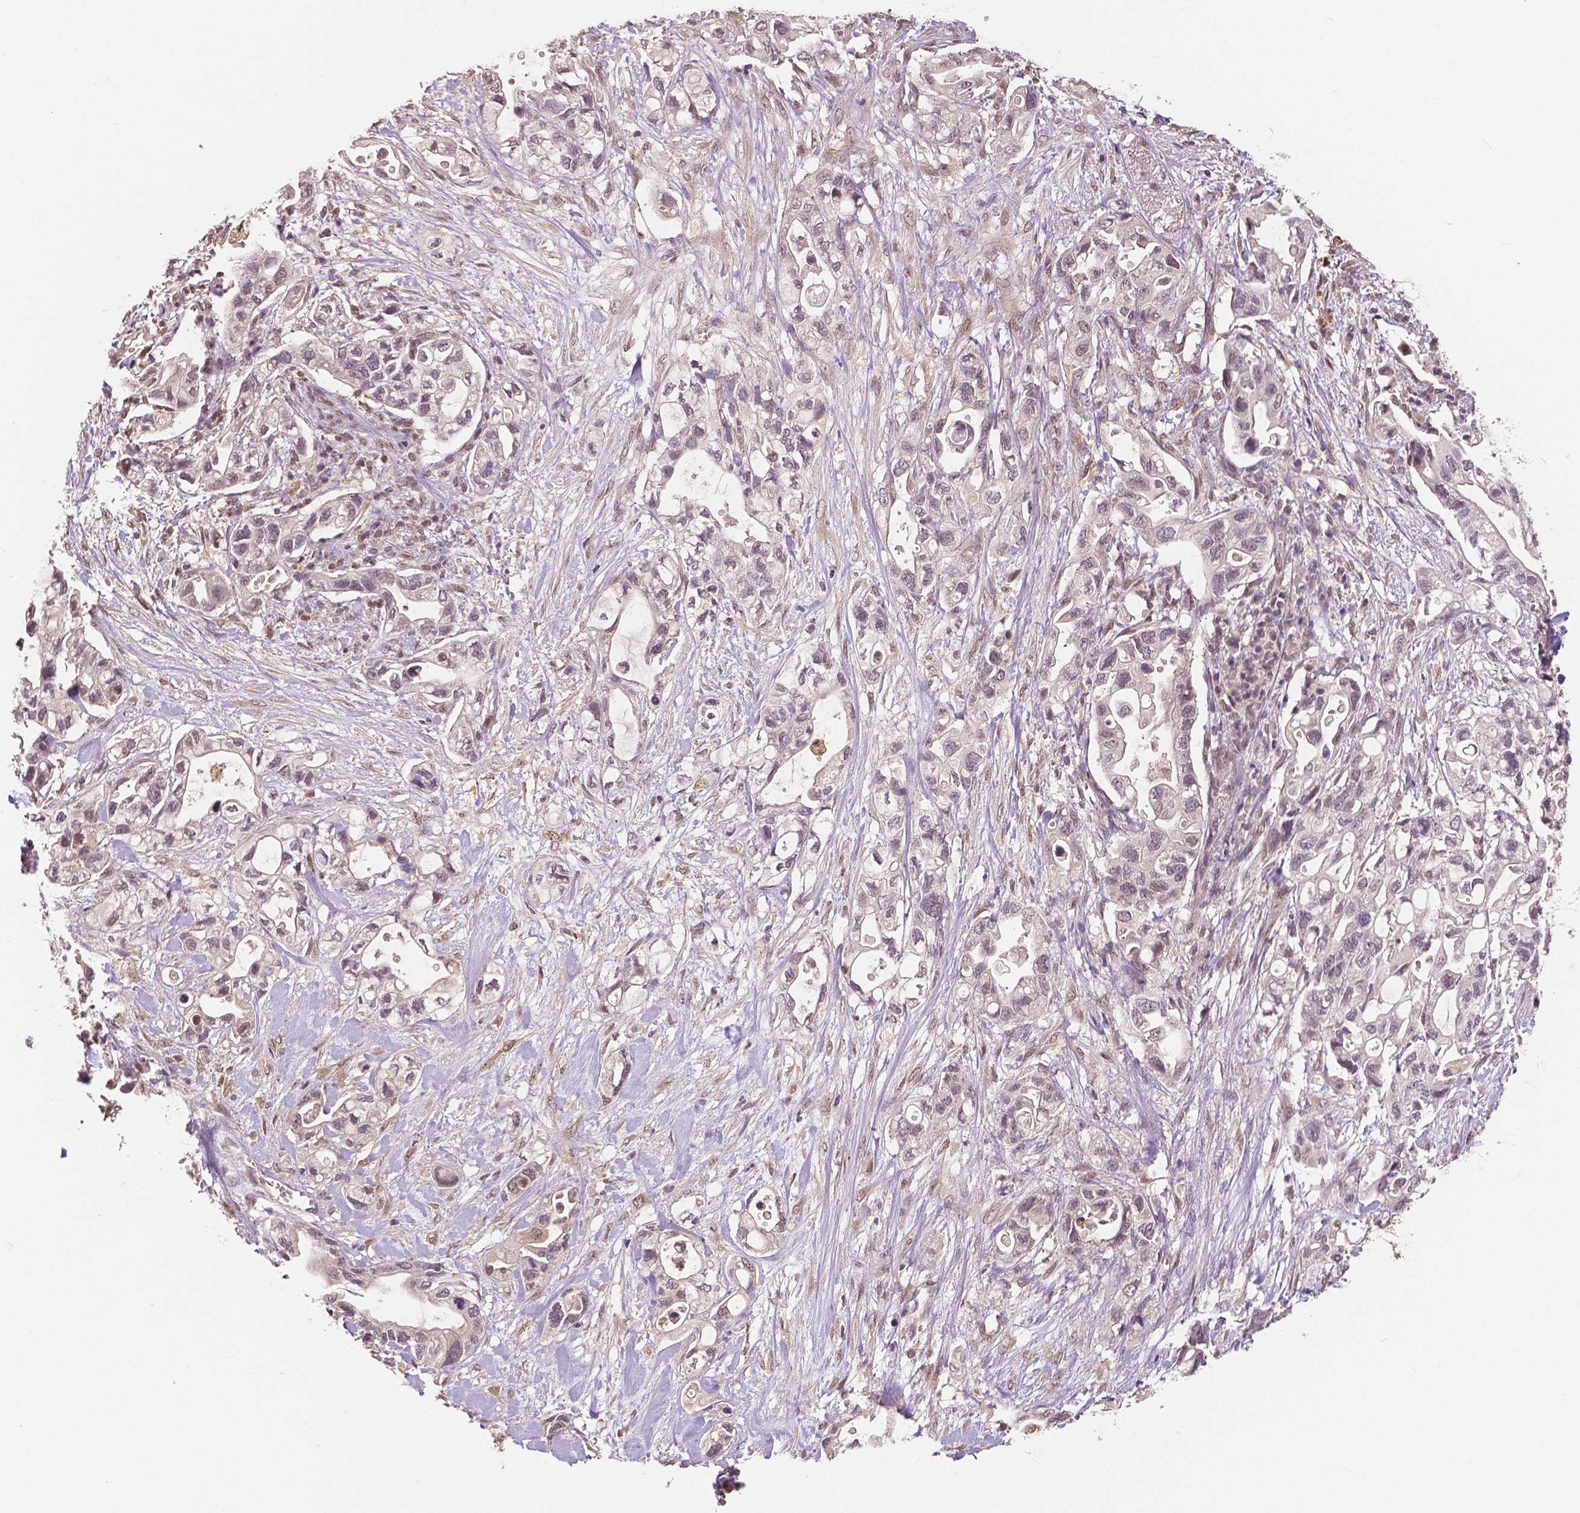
{"staining": {"intensity": "weak", "quantity": "<25%", "location": "cytoplasmic/membranous,nuclear"}, "tissue": "pancreatic cancer", "cell_type": "Tumor cells", "image_type": "cancer", "snomed": [{"axis": "morphology", "description": "Adenocarcinoma, NOS"}, {"axis": "topography", "description": "Pancreas"}], "caption": "This is an immunohistochemistry (IHC) histopathology image of pancreatic cancer. There is no staining in tumor cells.", "gene": "MAP1LC3B", "patient": {"sex": "female", "age": 72}}